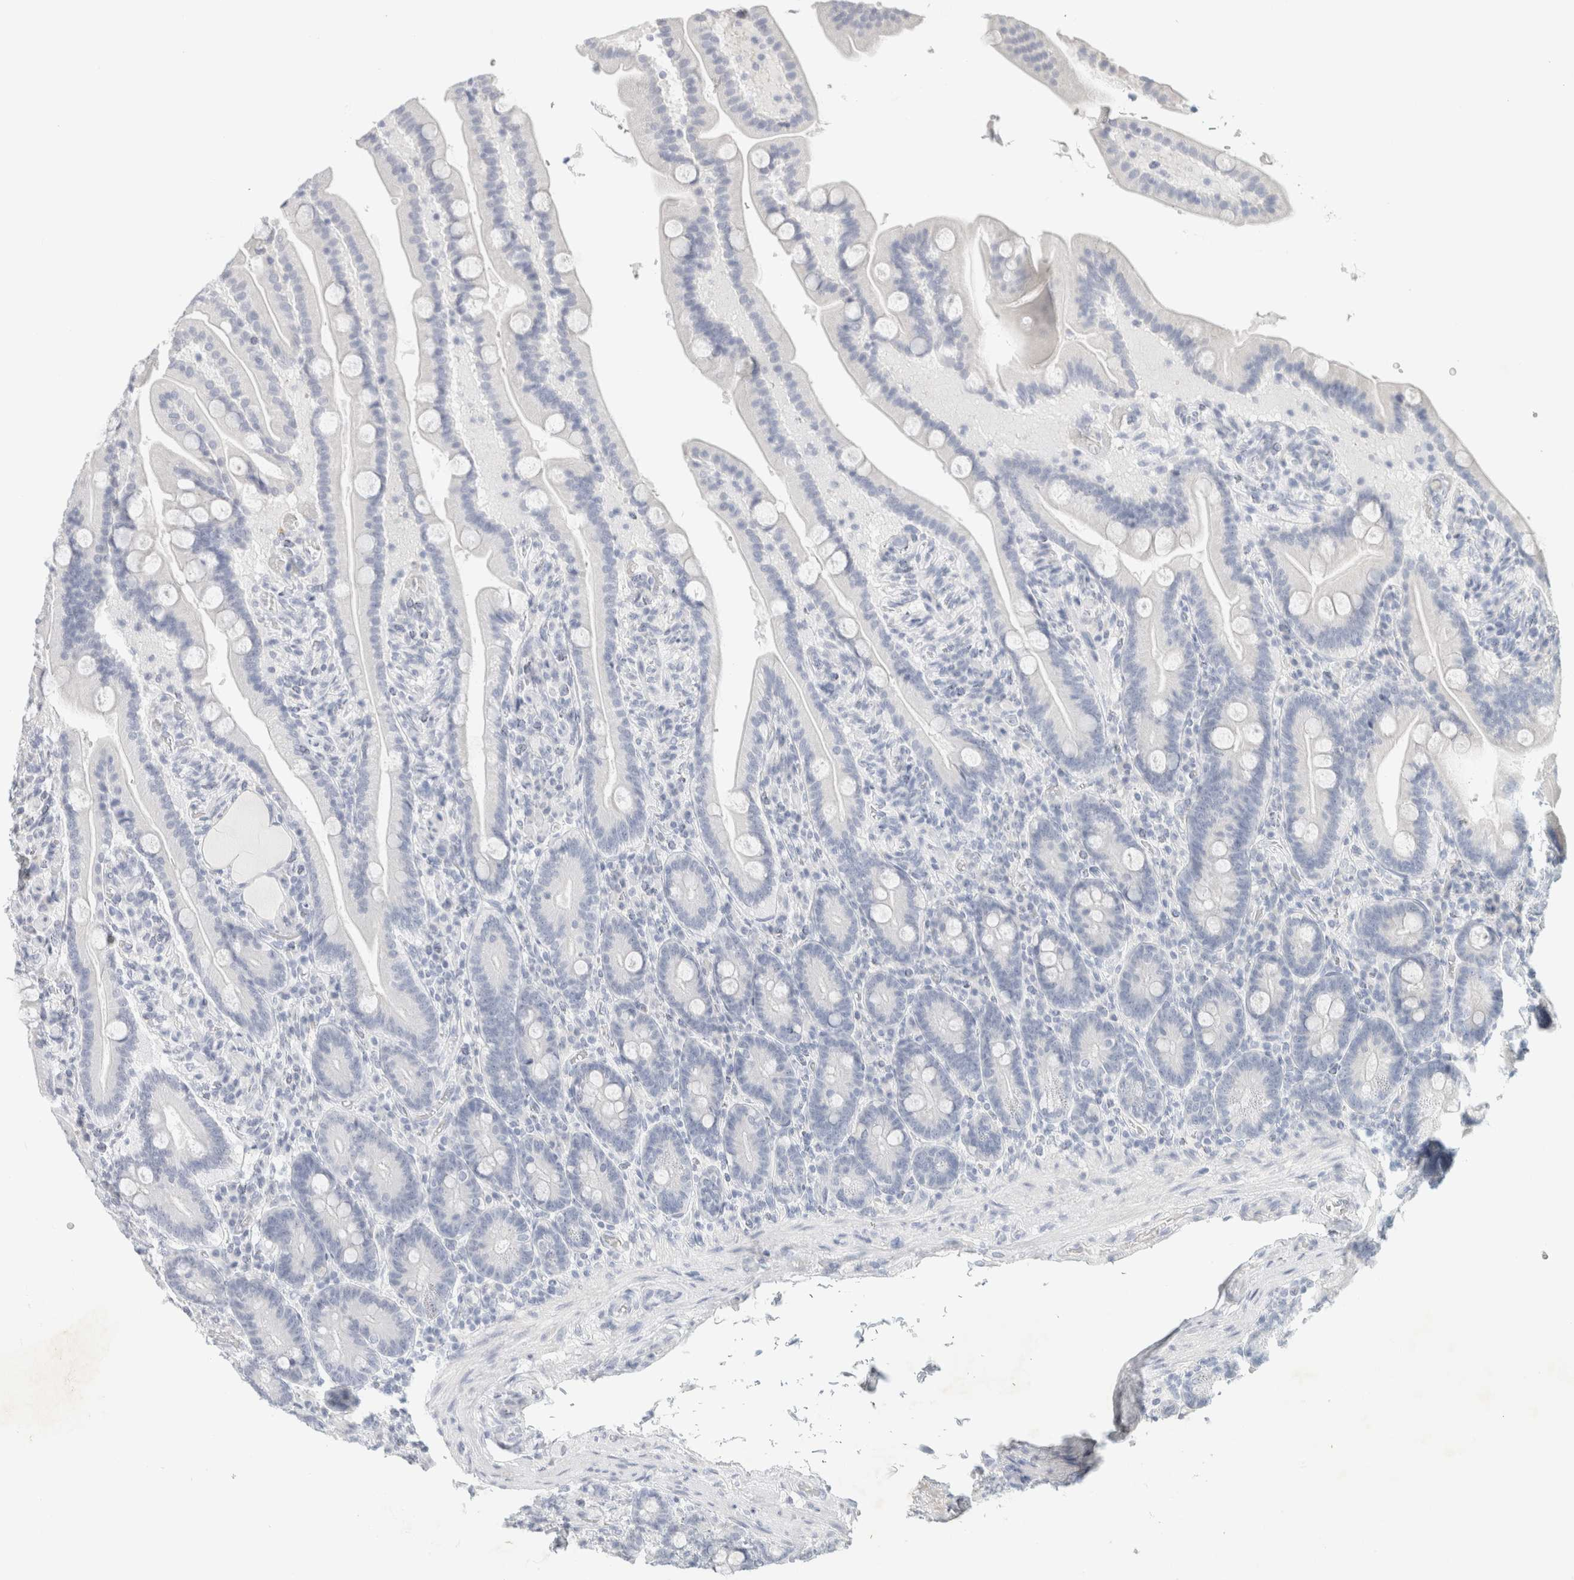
{"staining": {"intensity": "negative", "quantity": "none", "location": "none"}, "tissue": "duodenum", "cell_type": "Glandular cells", "image_type": "normal", "snomed": [{"axis": "morphology", "description": "Normal tissue, NOS"}, {"axis": "topography", "description": "Duodenum"}], "caption": "This is a histopathology image of immunohistochemistry (IHC) staining of unremarkable duodenum, which shows no expression in glandular cells. The staining was performed using DAB to visualize the protein expression in brown, while the nuclei were stained in blue with hematoxylin (Magnification: 20x).", "gene": "NEFM", "patient": {"sex": "male", "age": 54}}